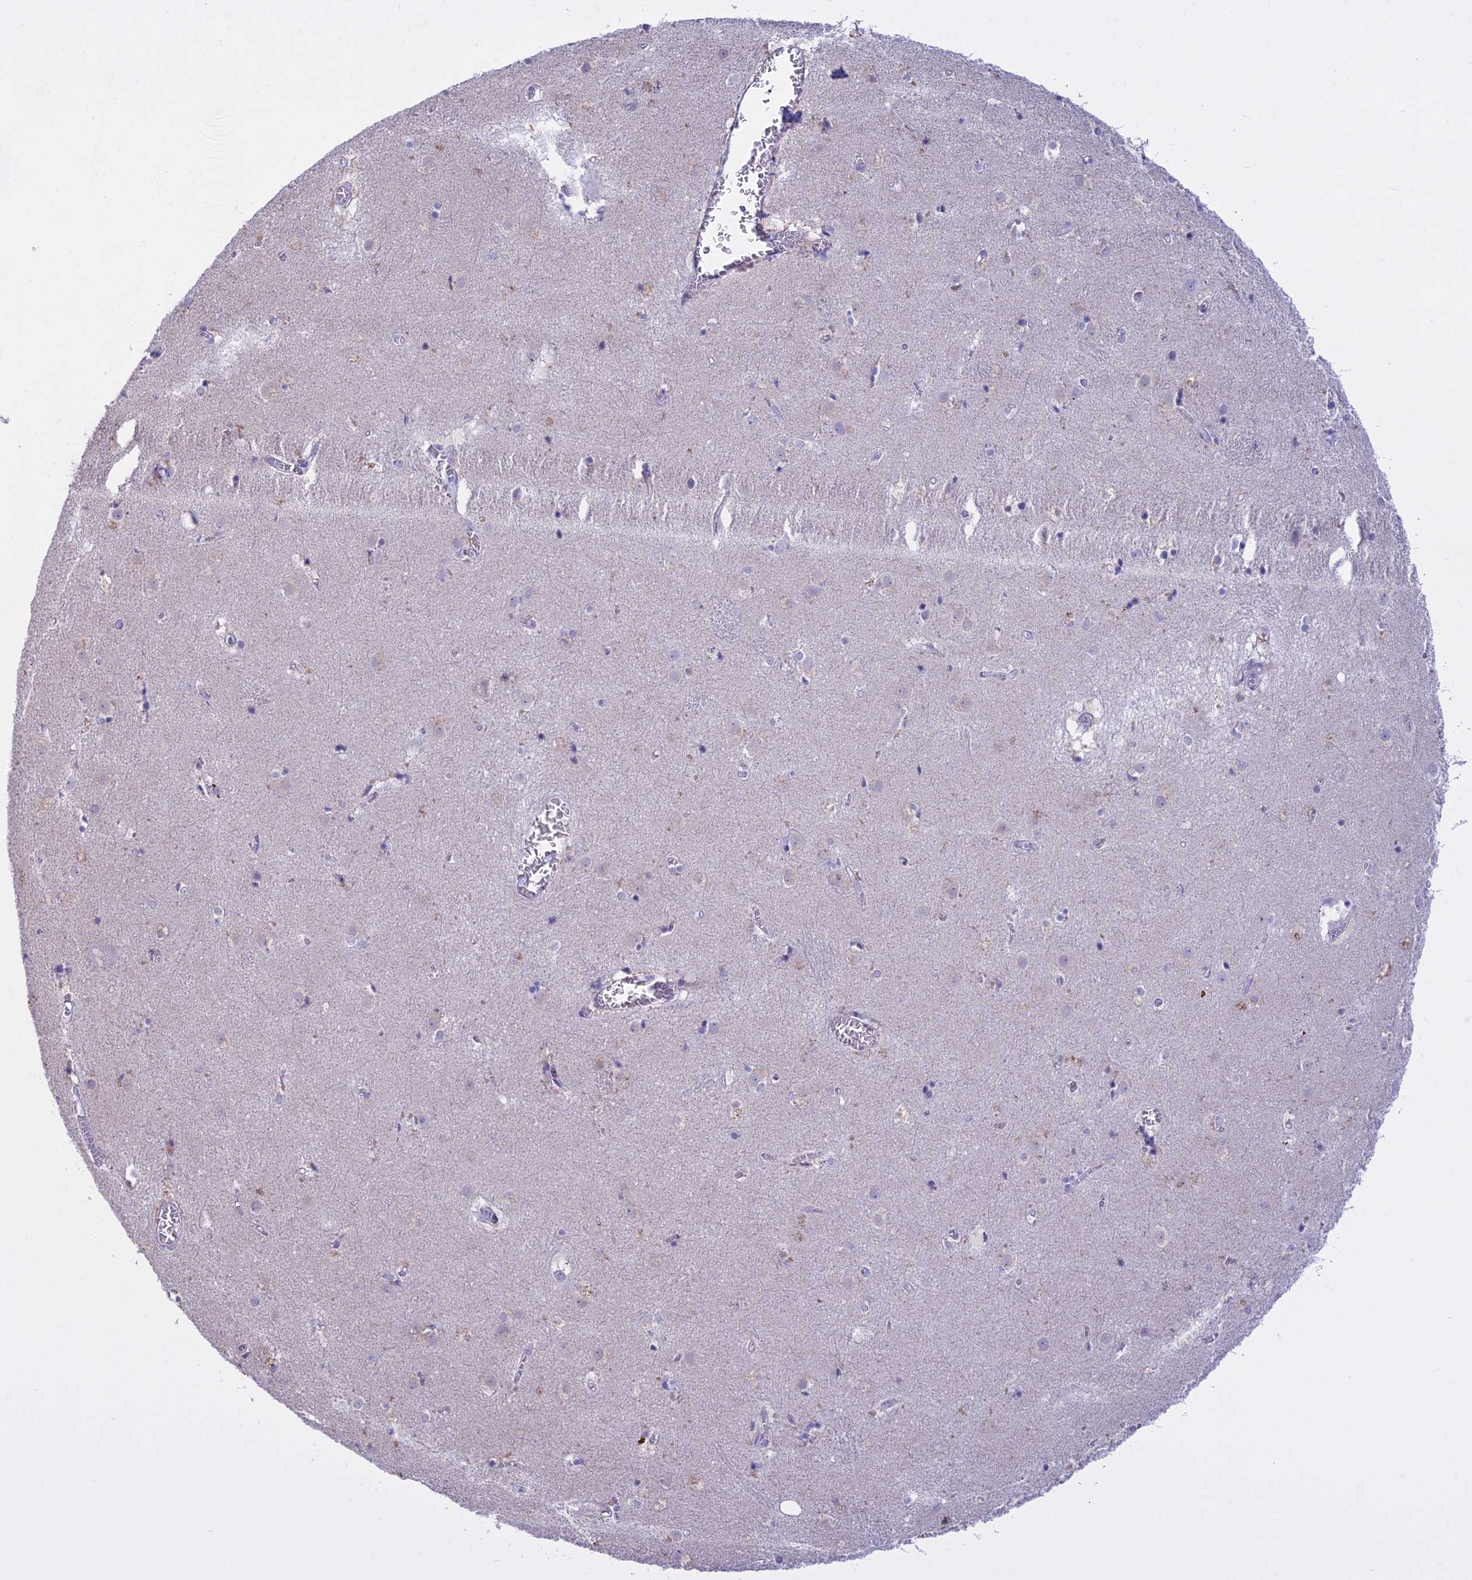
{"staining": {"intensity": "negative", "quantity": "none", "location": "none"}, "tissue": "caudate", "cell_type": "Glial cells", "image_type": "normal", "snomed": [{"axis": "morphology", "description": "Normal tissue, NOS"}, {"axis": "topography", "description": "Lateral ventricle wall"}], "caption": "Histopathology image shows no protein expression in glial cells of normal caudate. (Stains: DAB immunohistochemistry with hematoxylin counter stain, Microscopy: brightfield microscopy at high magnification).", "gene": "LHFPL2", "patient": {"sex": "male", "age": 70}}